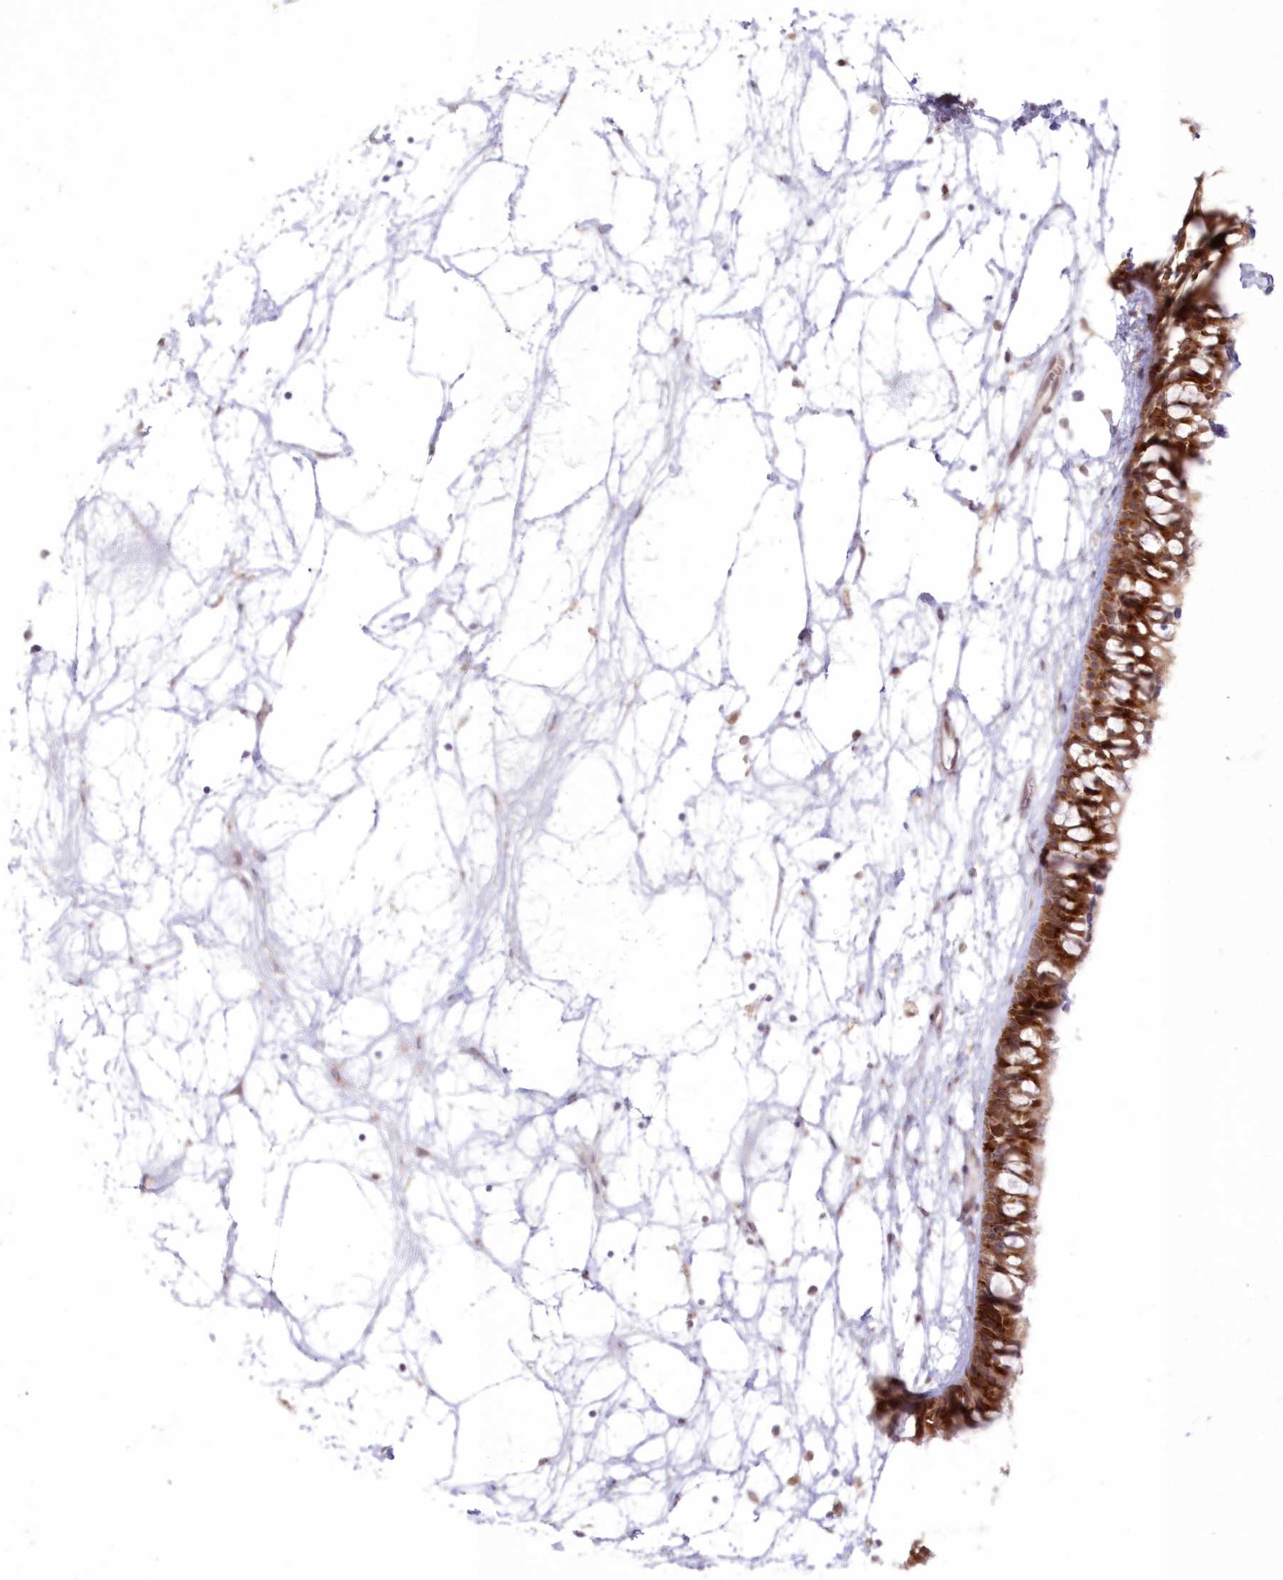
{"staining": {"intensity": "strong", "quantity": ">75%", "location": "cytoplasmic/membranous"}, "tissue": "nasopharynx", "cell_type": "Respiratory epithelial cells", "image_type": "normal", "snomed": [{"axis": "morphology", "description": "Normal tissue, NOS"}, {"axis": "topography", "description": "Nasopharynx"}], "caption": "Respiratory epithelial cells display strong cytoplasmic/membranous staining in approximately >75% of cells in normal nasopharynx.", "gene": "RNPEP", "patient": {"sex": "male", "age": 64}}